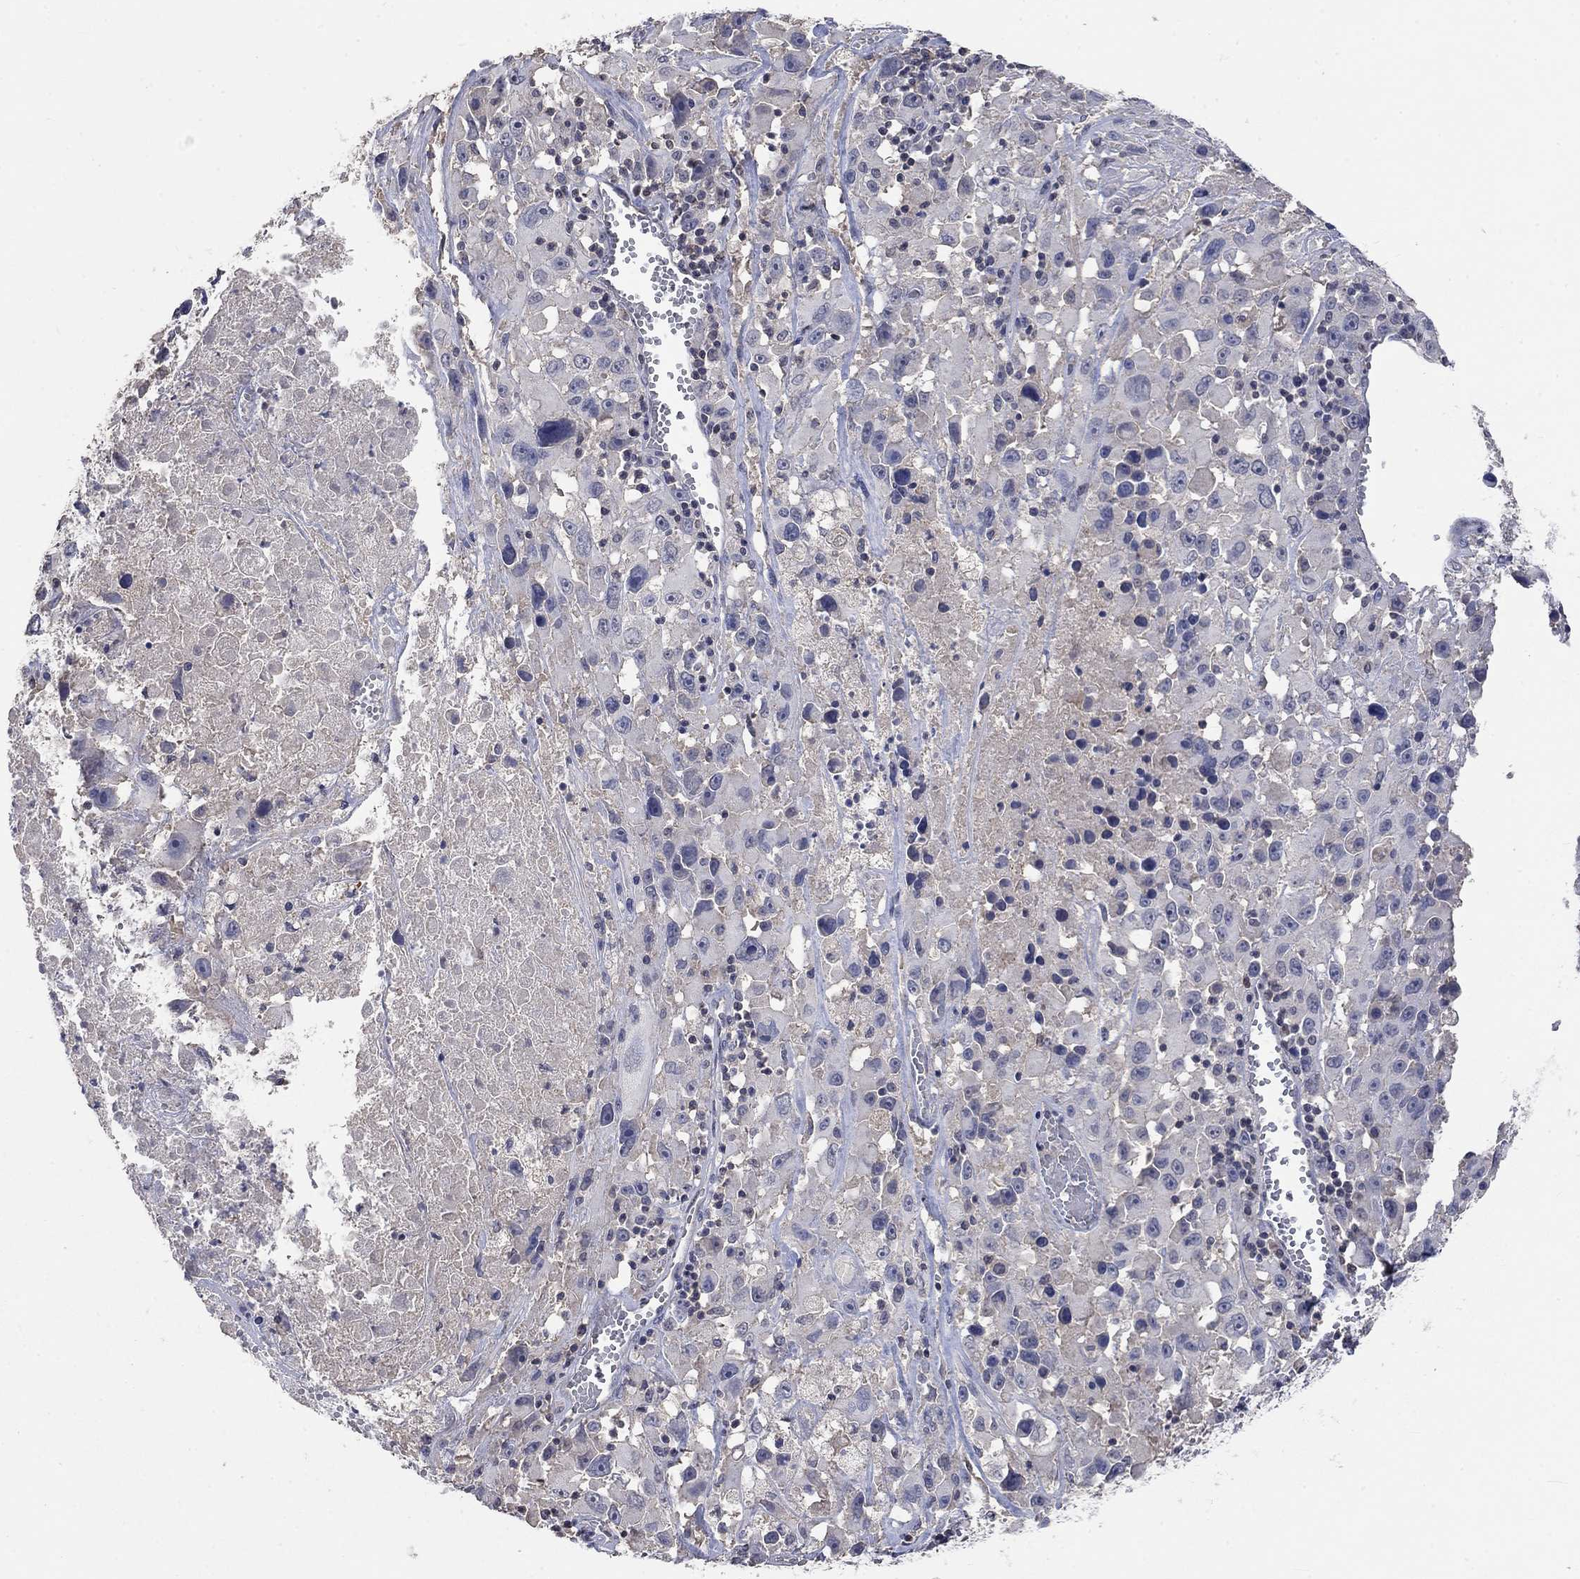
{"staining": {"intensity": "negative", "quantity": "none", "location": "none"}, "tissue": "melanoma", "cell_type": "Tumor cells", "image_type": "cancer", "snomed": [{"axis": "morphology", "description": "Malignant melanoma, Metastatic site"}, {"axis": "topography", "description": "Lymph node"}], "caption": "The histopathology image reveals no staining of tumor cells in malignant melanoma (metastatic site). Nuclei are stained in blue.", "gene": "ZBTB18", "patient": {"sex": "male", "age": 50}}